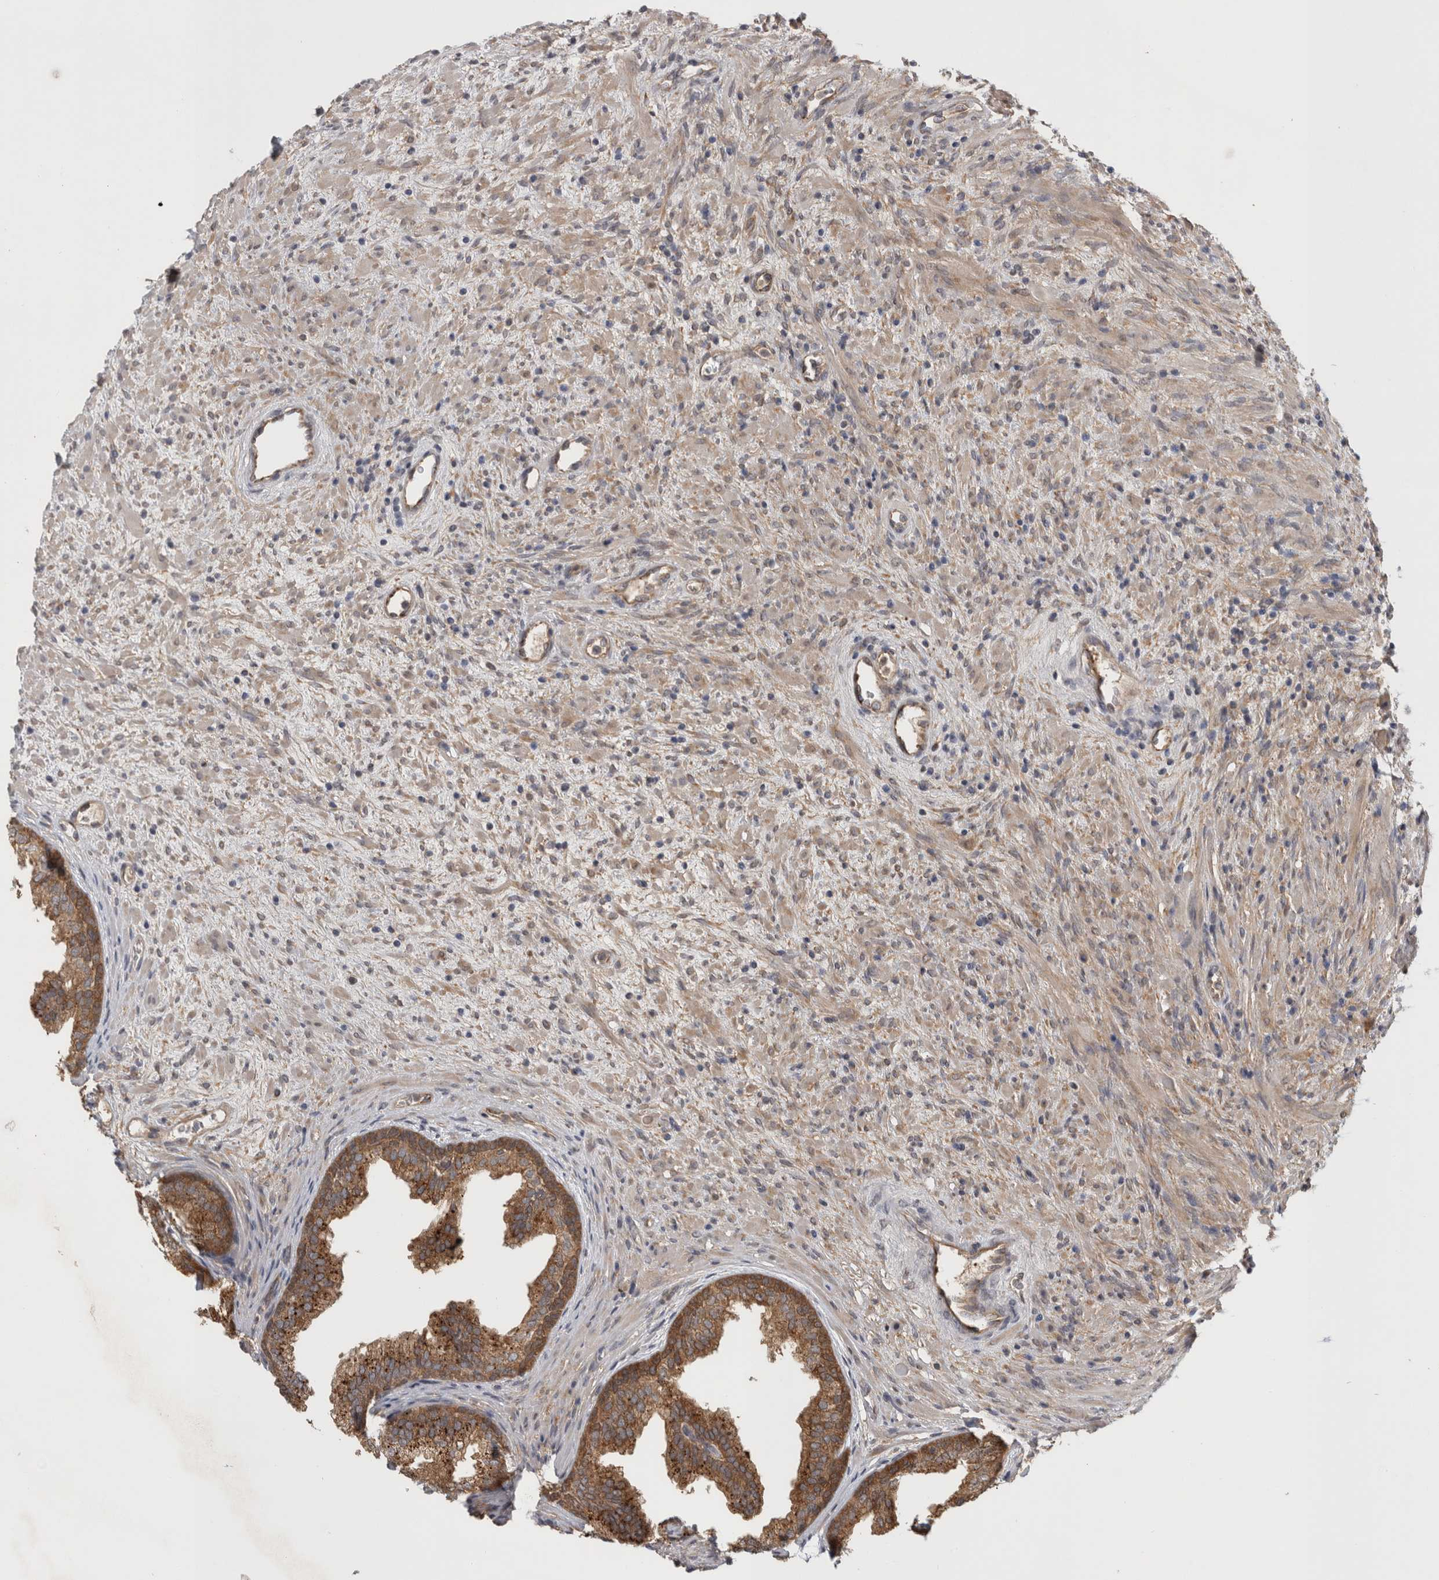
{"staining": {"intensity": "moderate", "quantity": ">75%", "location": "cytoplasmic/membranous"}, "tissue": "prostate", "cell_type": "Glandular cells", "image_type": "normal", "snomed": [{"axis": "morphology", "description": "Normal tissue, NOS"}, {"axis": "topography", "description": "Prostate"}], "caption": "Immunohistochemistry of benign human prostate reveals medium levels of moderate cytoplasmic/membranous expression in about >75% of glandular cells. The protein is stained brown, and the nuclei are stained in blue (DAB (3,3'-diaminobenzidine) IHC with brightfield microscopy, high magnification).", "gene": "TRMT61B", "patient": {"sex": "male", "age": 76}}